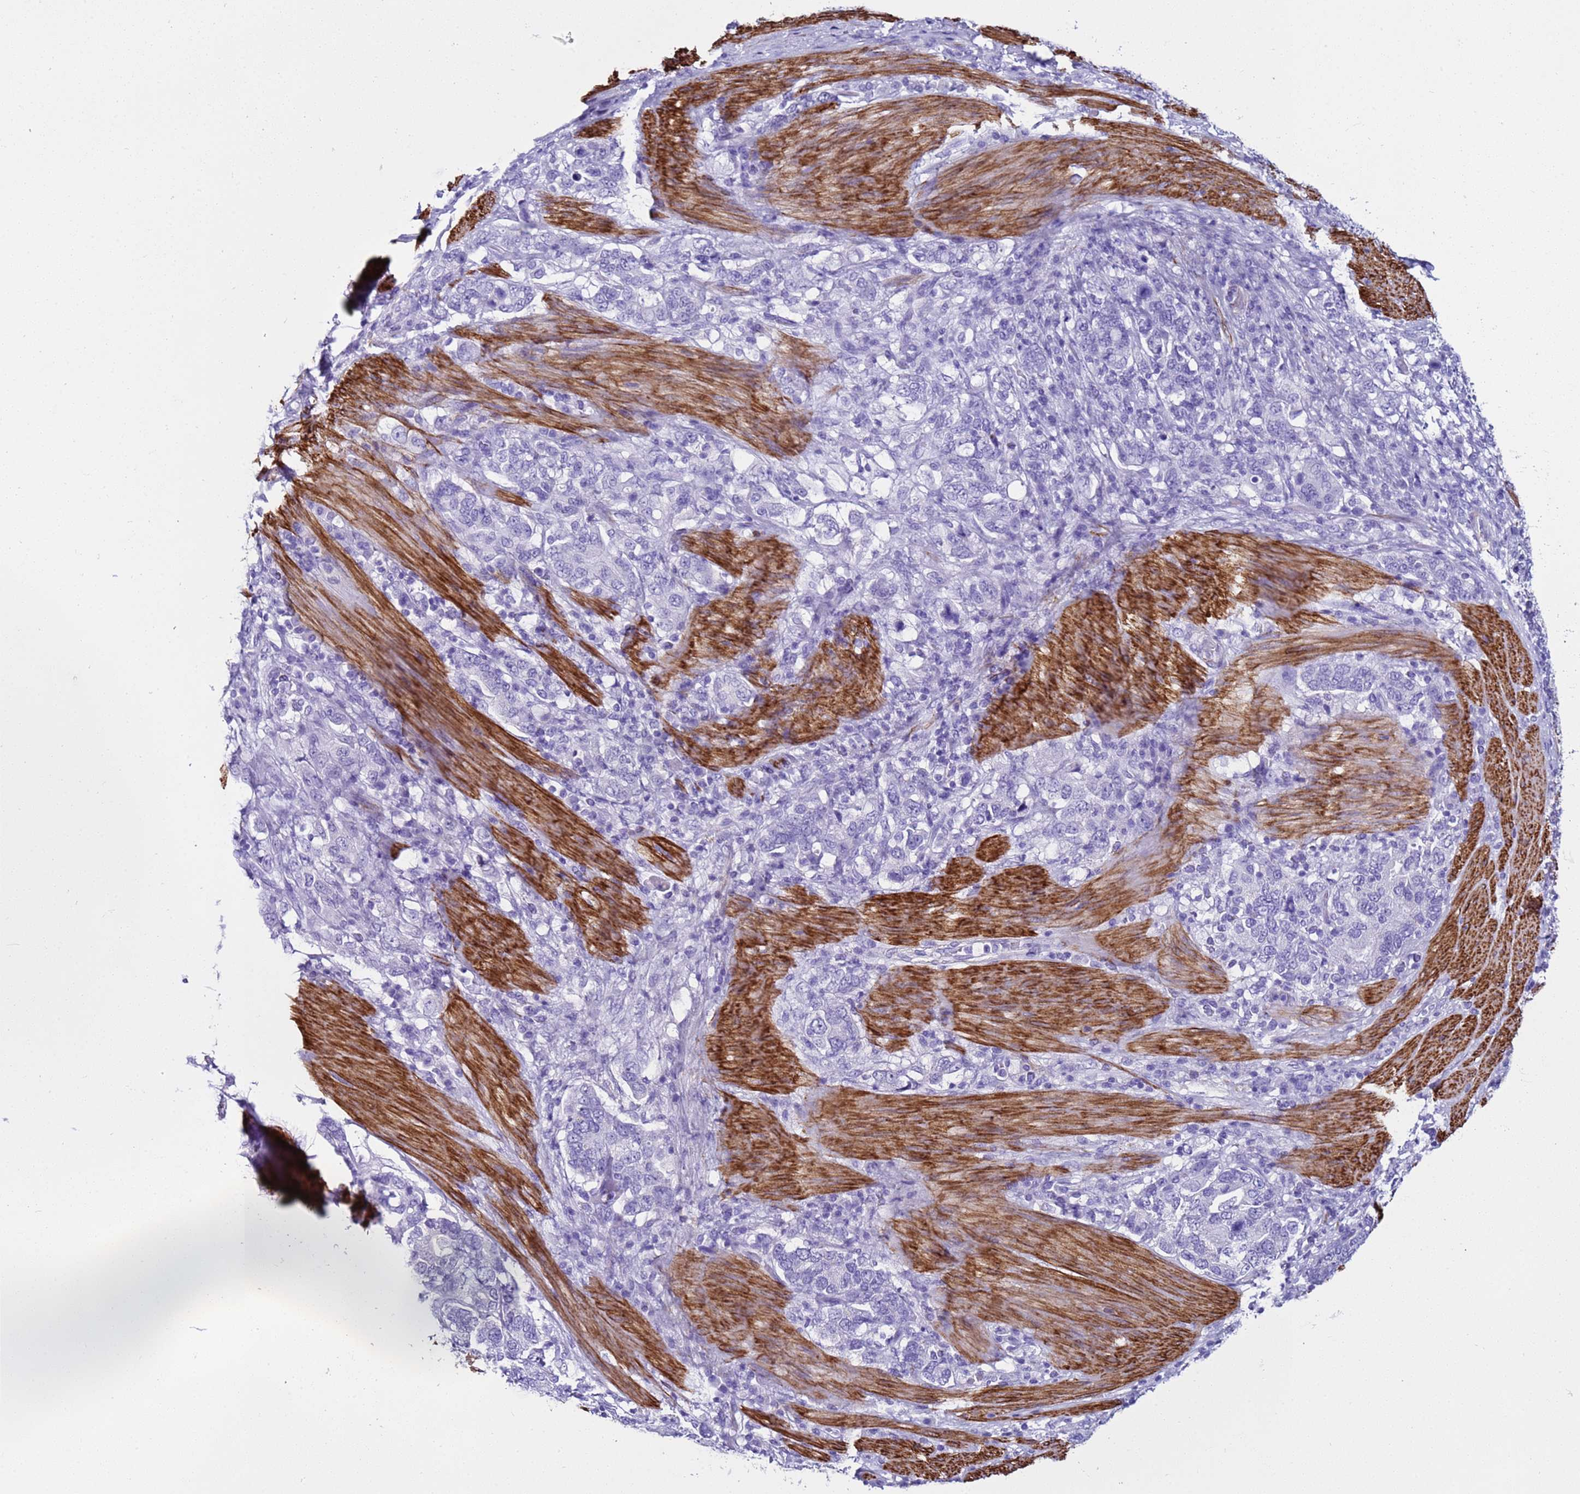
{"staining": {"intensity": "negative", "quantity": "none", "location": "none"}, "tissue": "stomach cancer", "cell_type": "Tumor cells", "image_type": "cancer", "snomed": [{"axis": "morphology", "description": "Adenocarcinoma, NOS"}, {"axis": "topography", "description": "Stomach, upper"}, {"axis": "topography", "description": "Stomach"}], "caption": "DAB (3,3'-diaminobenzidine) immunohistochemical staining of stomach cancer displays no significant expression in tumor cells.", "gene": "LCMT1", "patient": {"sex": "male", "age": 62}}